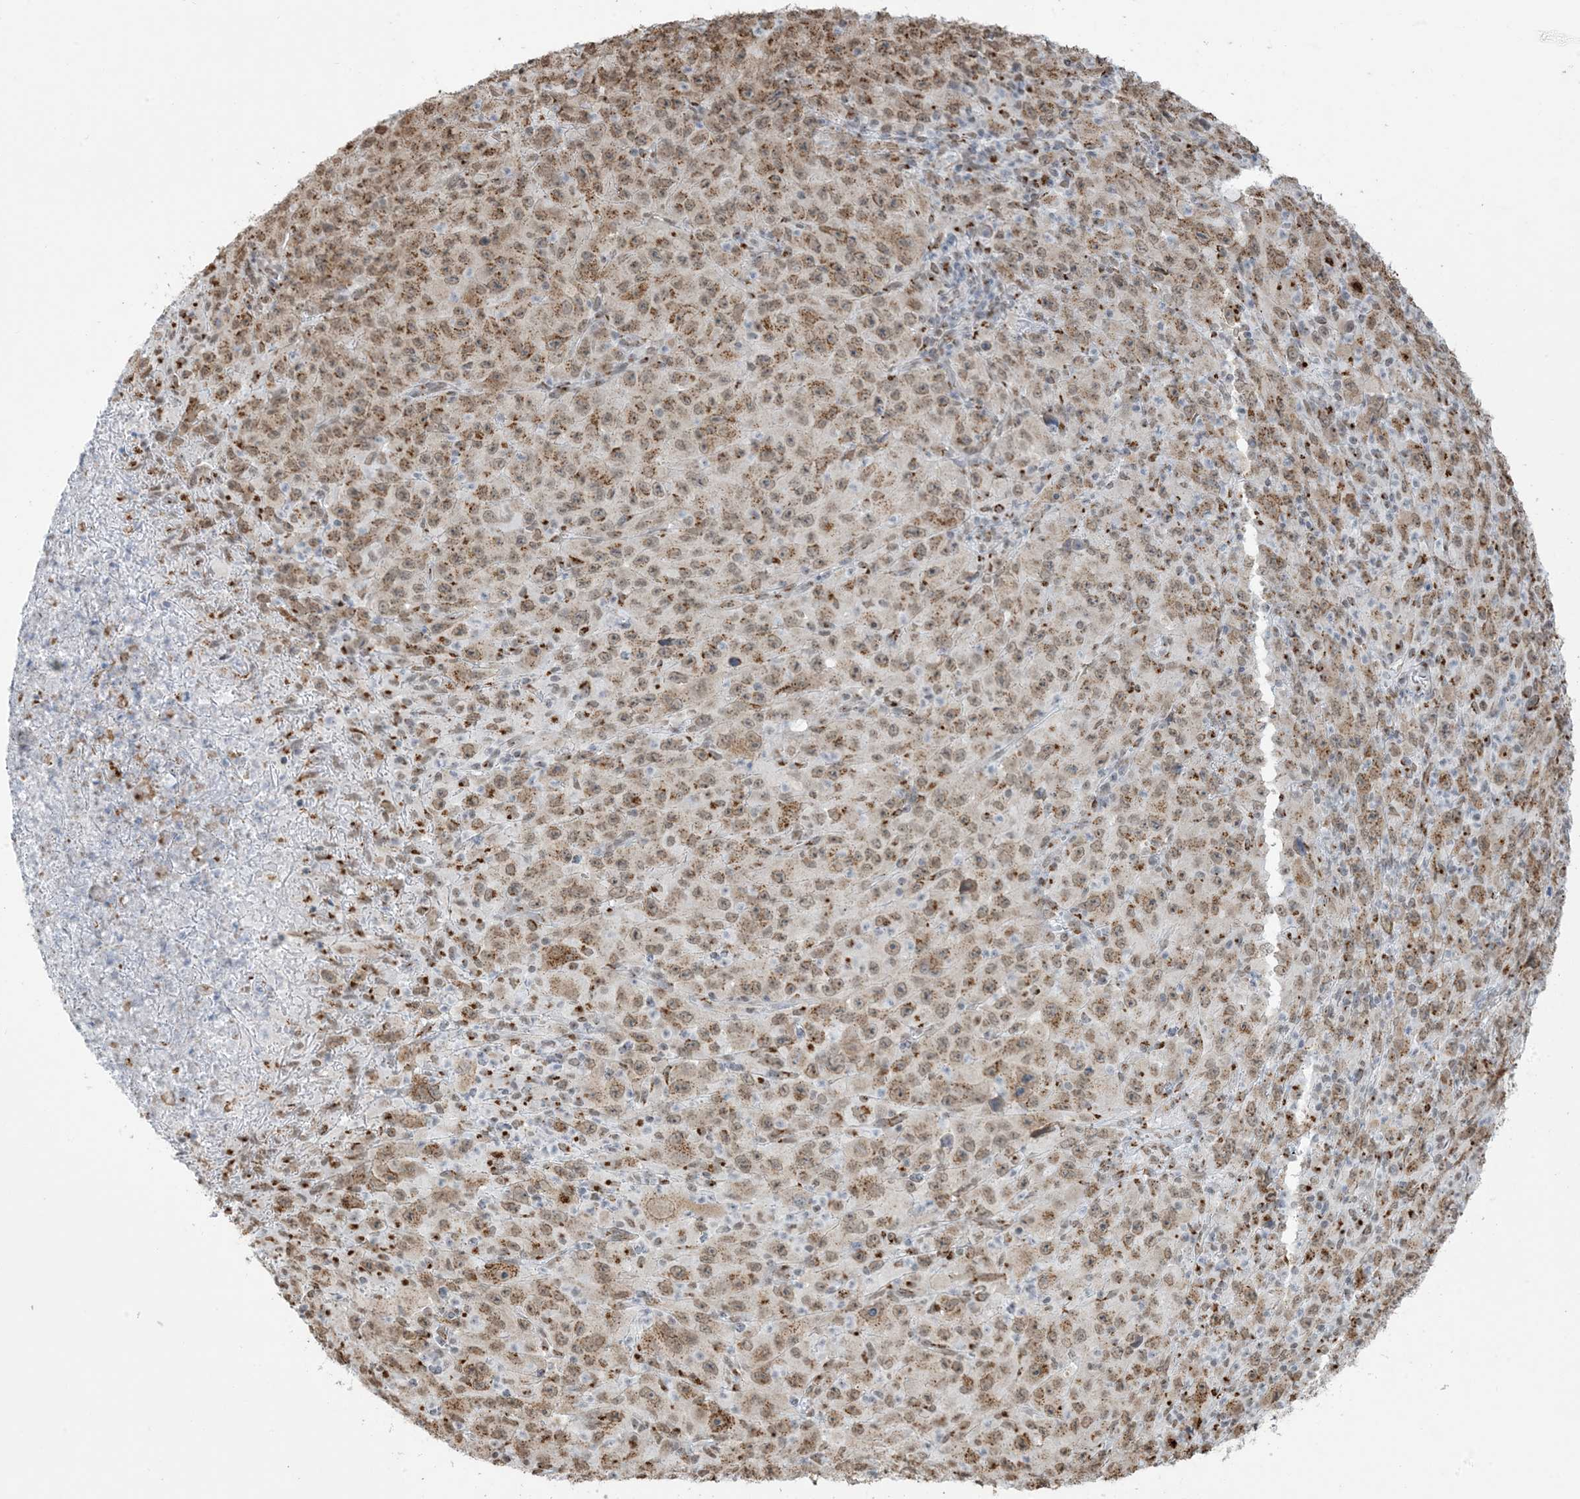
{"staining": {"intensity": "moderate", "quantity": ">75%", "location": "cytoplasmic/membranous,nuclear"}, "tissue": "melanoma", "cell_type": "Tumor cells", "image_type": "cancer", "snomed": [{"axis": "morphology", "description": "Malignant melanoma, Metastatic site"}, {"axis": "topography", "description": "Skin"}], "caption": "Malignant melanoma (metastatic site) was stained to show a protein in brown. There is medium levels of moderate cytoplasmic/membranous and nuclear positivity in about >75% of tumor cells.", "gene": "GPR107", "patient": {"sex": "female", "age": 56}}